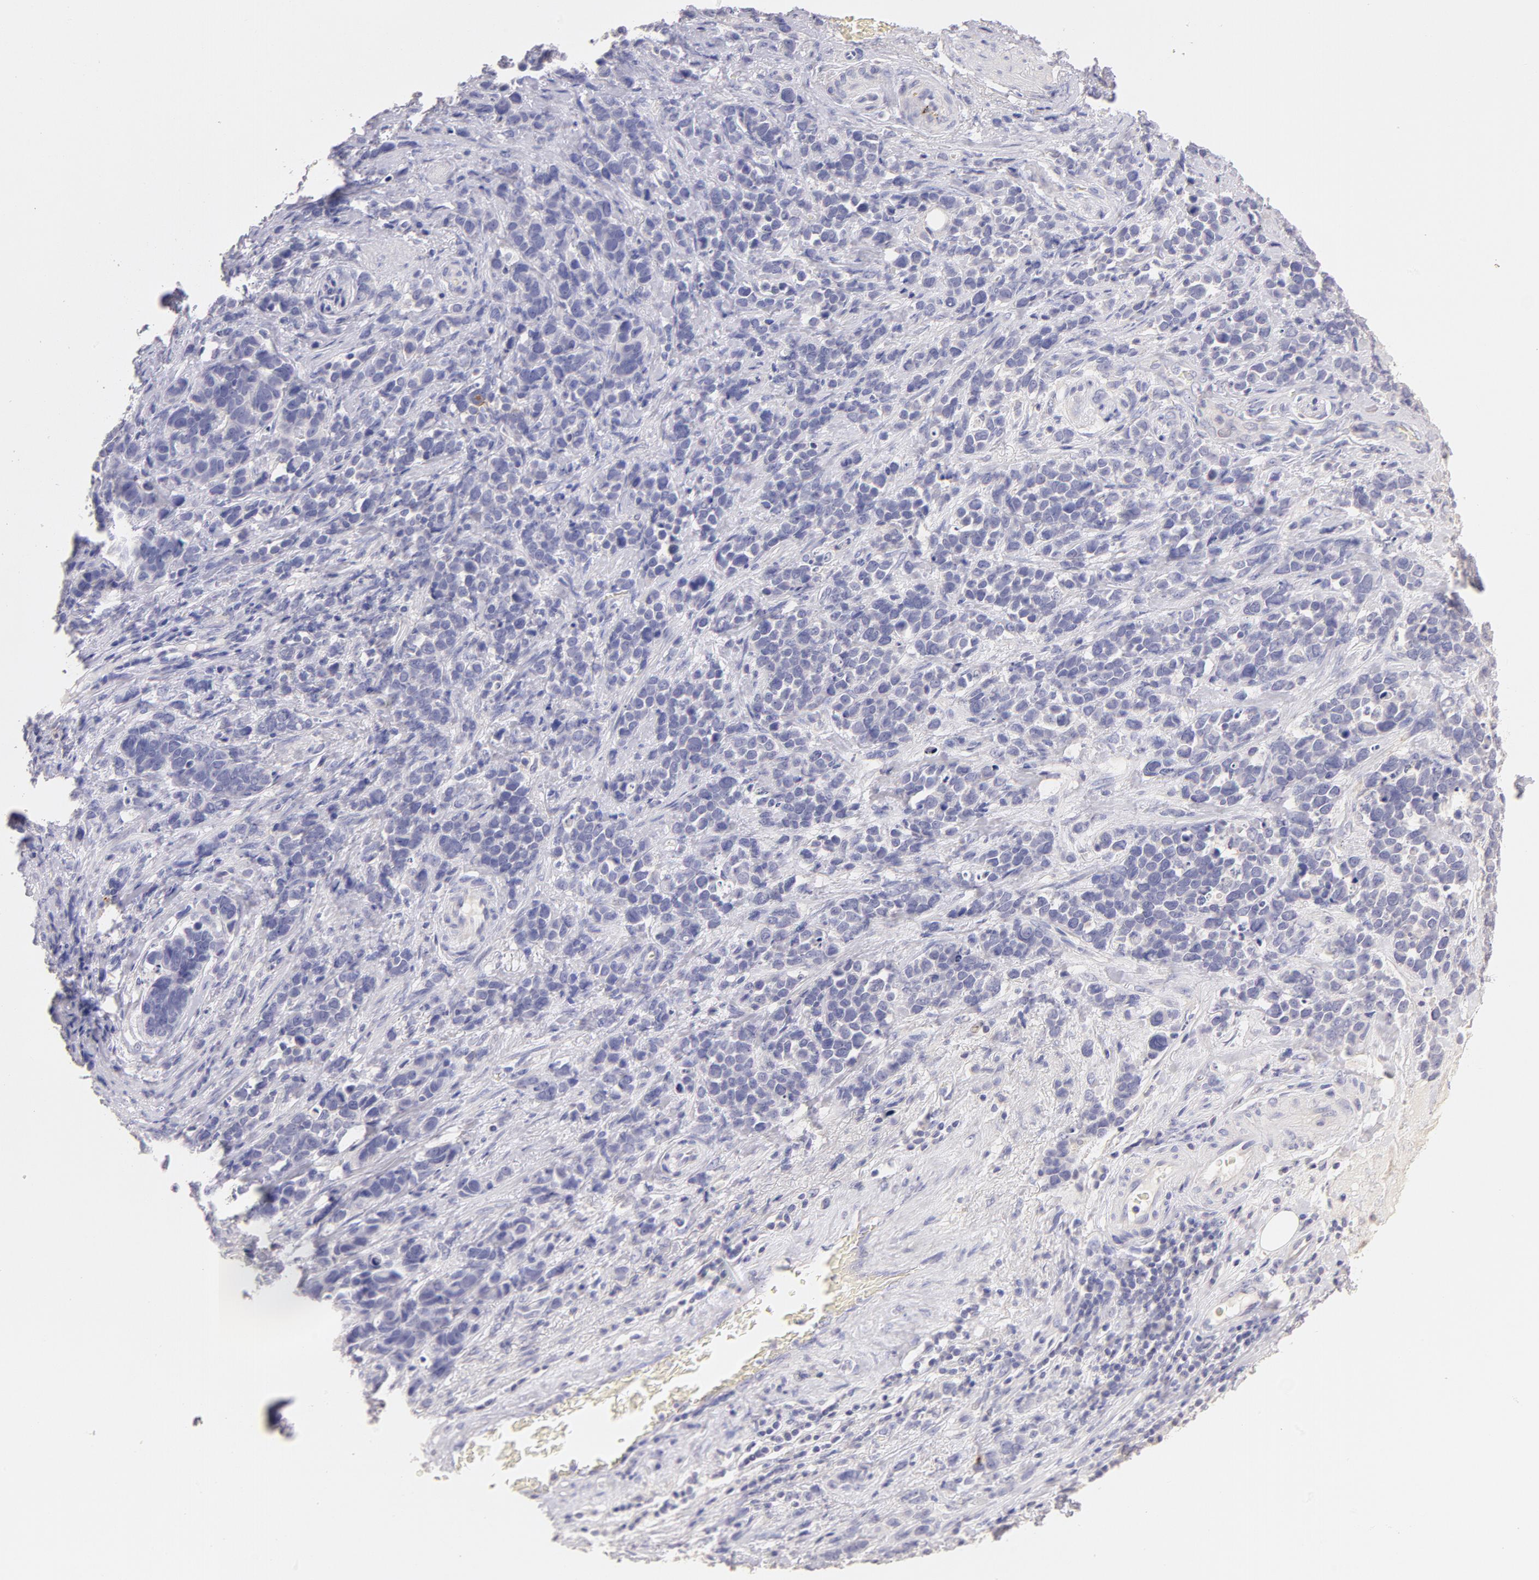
{"staining": {"intensity": "negative", "quantity": "none", "location": "none"}, "tissue": "stomach cancer", "cell_type": "Tumor cells", "image_type": "cancer", "snomed": [{"axis": "morphology", "description": "Adenocarcinoma, NOS"}, {"axis": "topography", "description": "Stomach, upper"}], "caption": "Immunohistochemical staining of human stomach adenocarcinoma demonstrates no significant staining in tumor cells.", "gene": "CD44", "patient": {"sex": "male", "age": 71}}